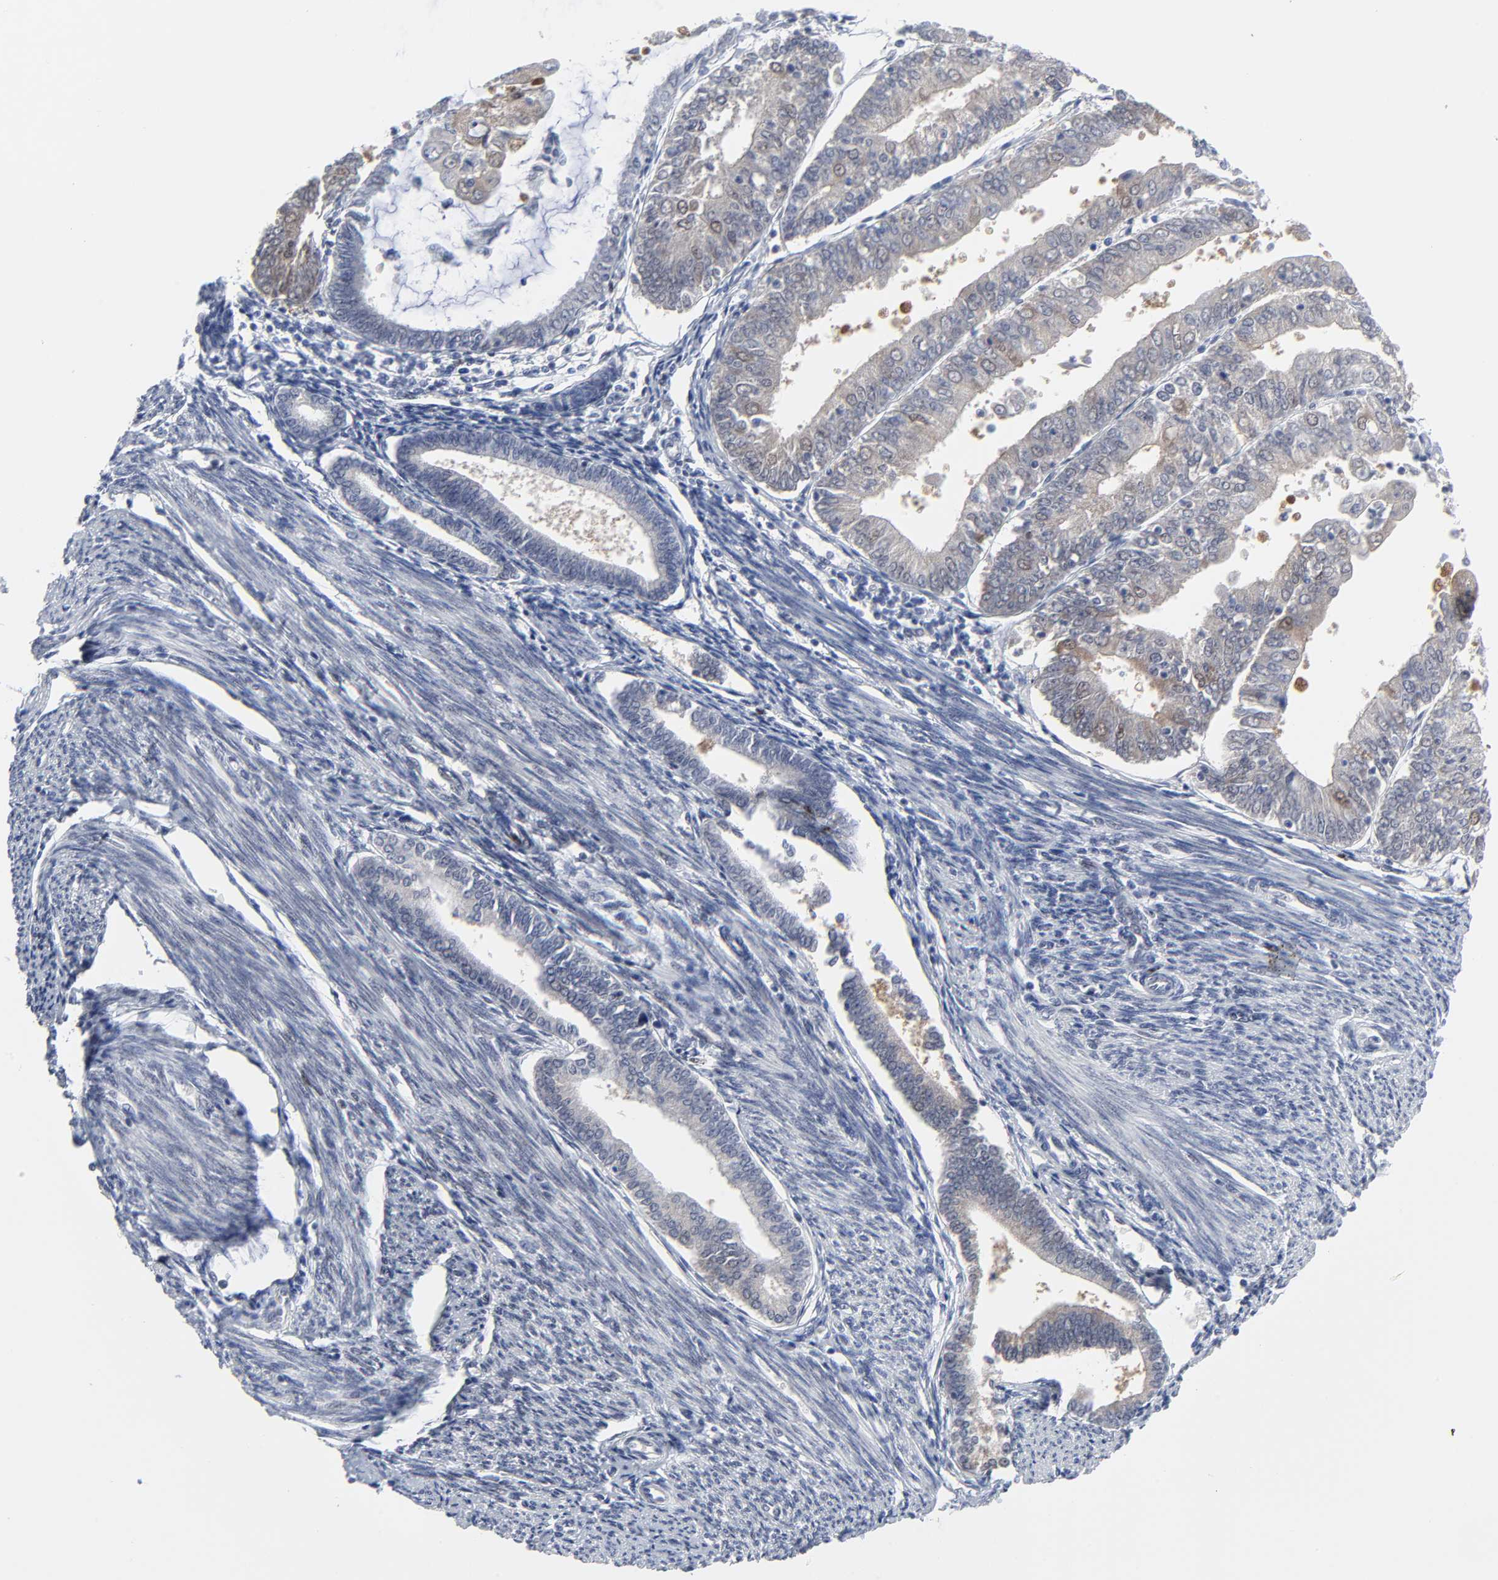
{"staining": {"intensity": "weak", "quantity": "<25%", "location": "cytoplasmic/membranous,nuclear"}, "tissue": "endometrial cancer", "cell_type": "Tumor cells", "image_type": "cancer", "snomed": [{"axis": "morphology", "description": "Adenocarcinoma, NOS"}, {"axis": "topography", "description": "Endometrium"}], "caption": "This is an IHC image of adenocarcinoma (endometrial). There is no expression in tumor cells.", "gene": "ZNF589", "patient": {"sex": "female", "age": 79}}